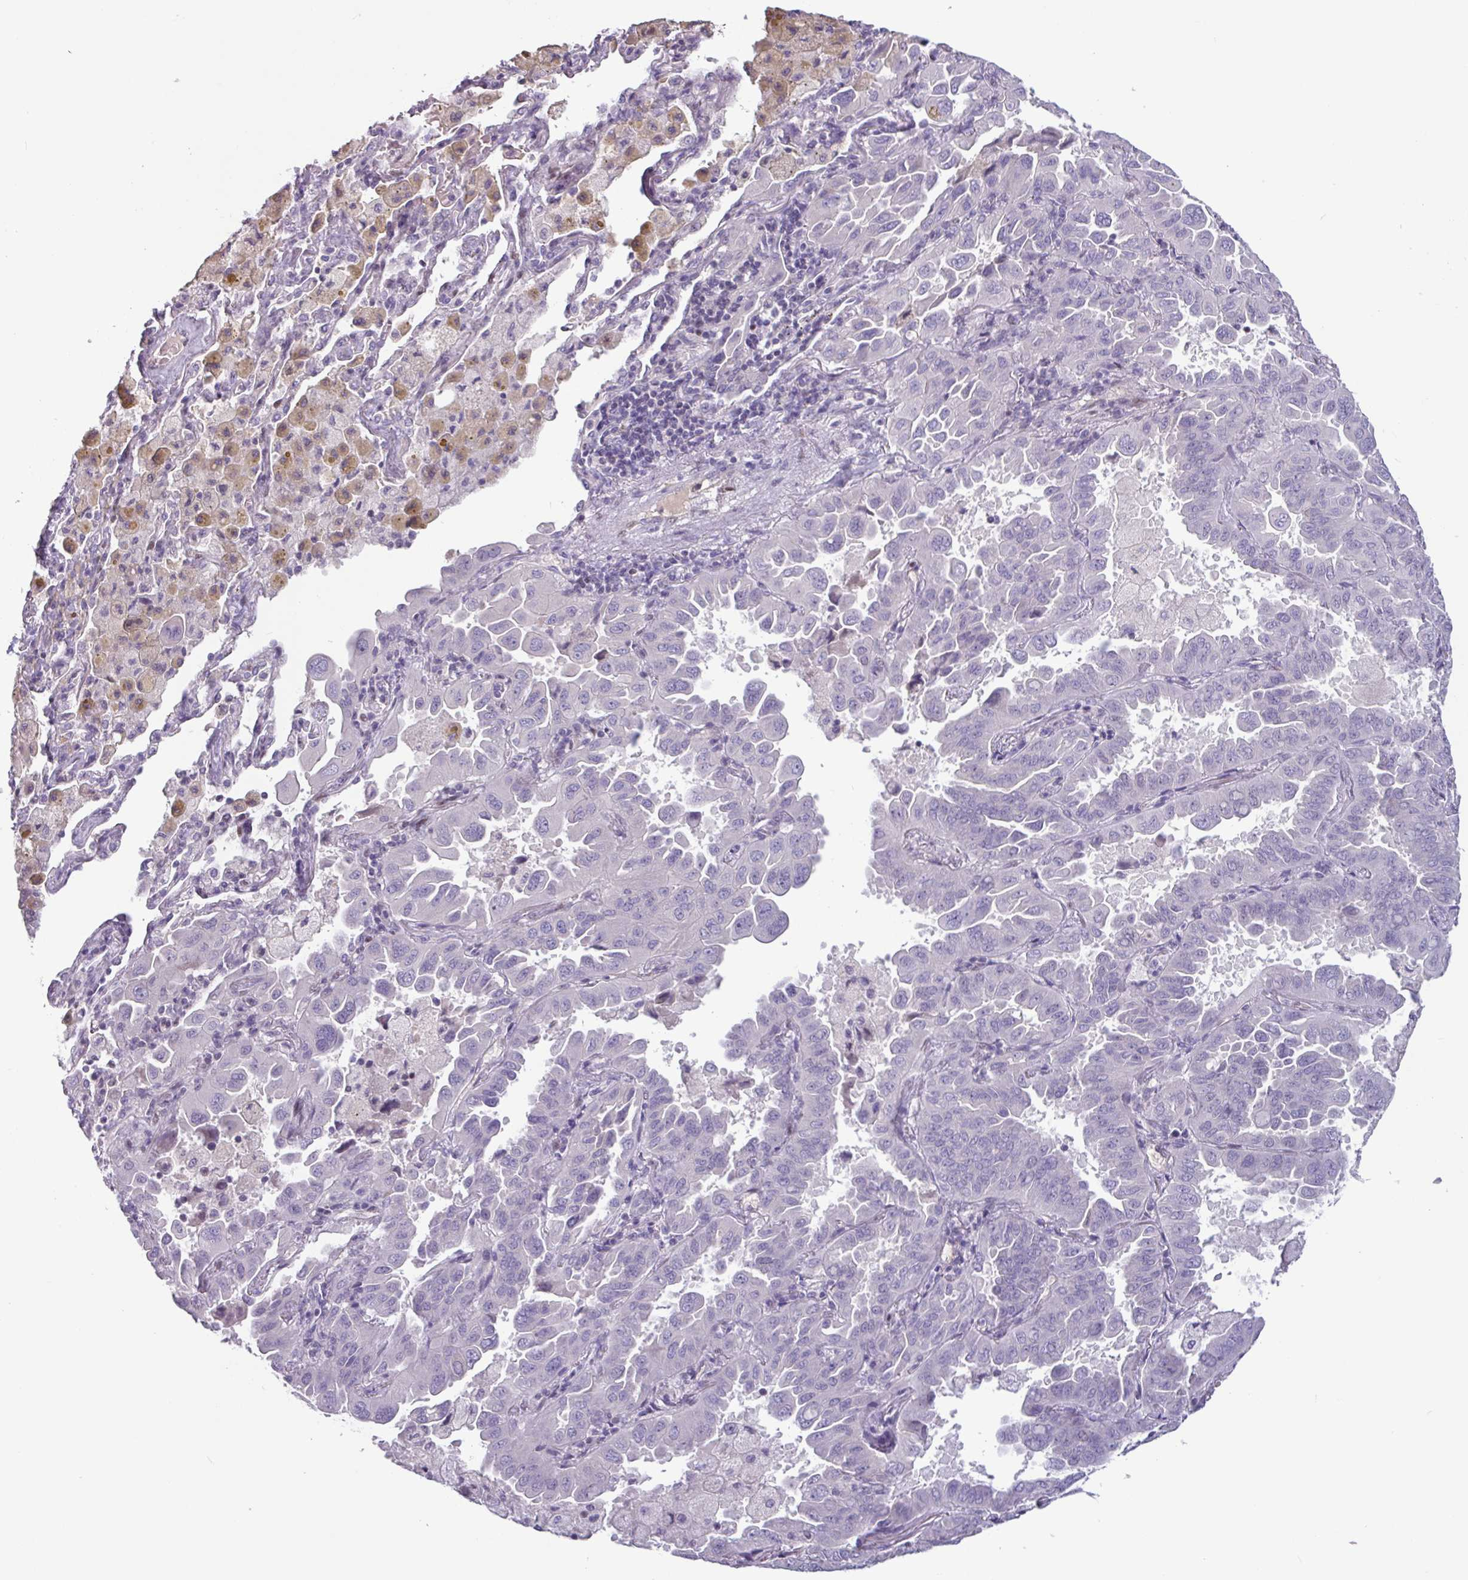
{"staining": {"intensity": "negative", "quantity": "none", "location": "none"}, "tissue": "lung cancer", "cell_type": "Tumor cells", "image_type": "cancer", "snomed": [{"axis": "morphology", "description": "Adenocarcinoma, NOS"}, {"axis": "topography", "description": "Lung"}], "caption": "Human lung cancer (adenocarcinoma) stained for a protein using immunohistochemistry (IHC) shows no expression in tumor cells.", "gene": "ZNF575", "patient": {"sex": "male", "age": 64}}